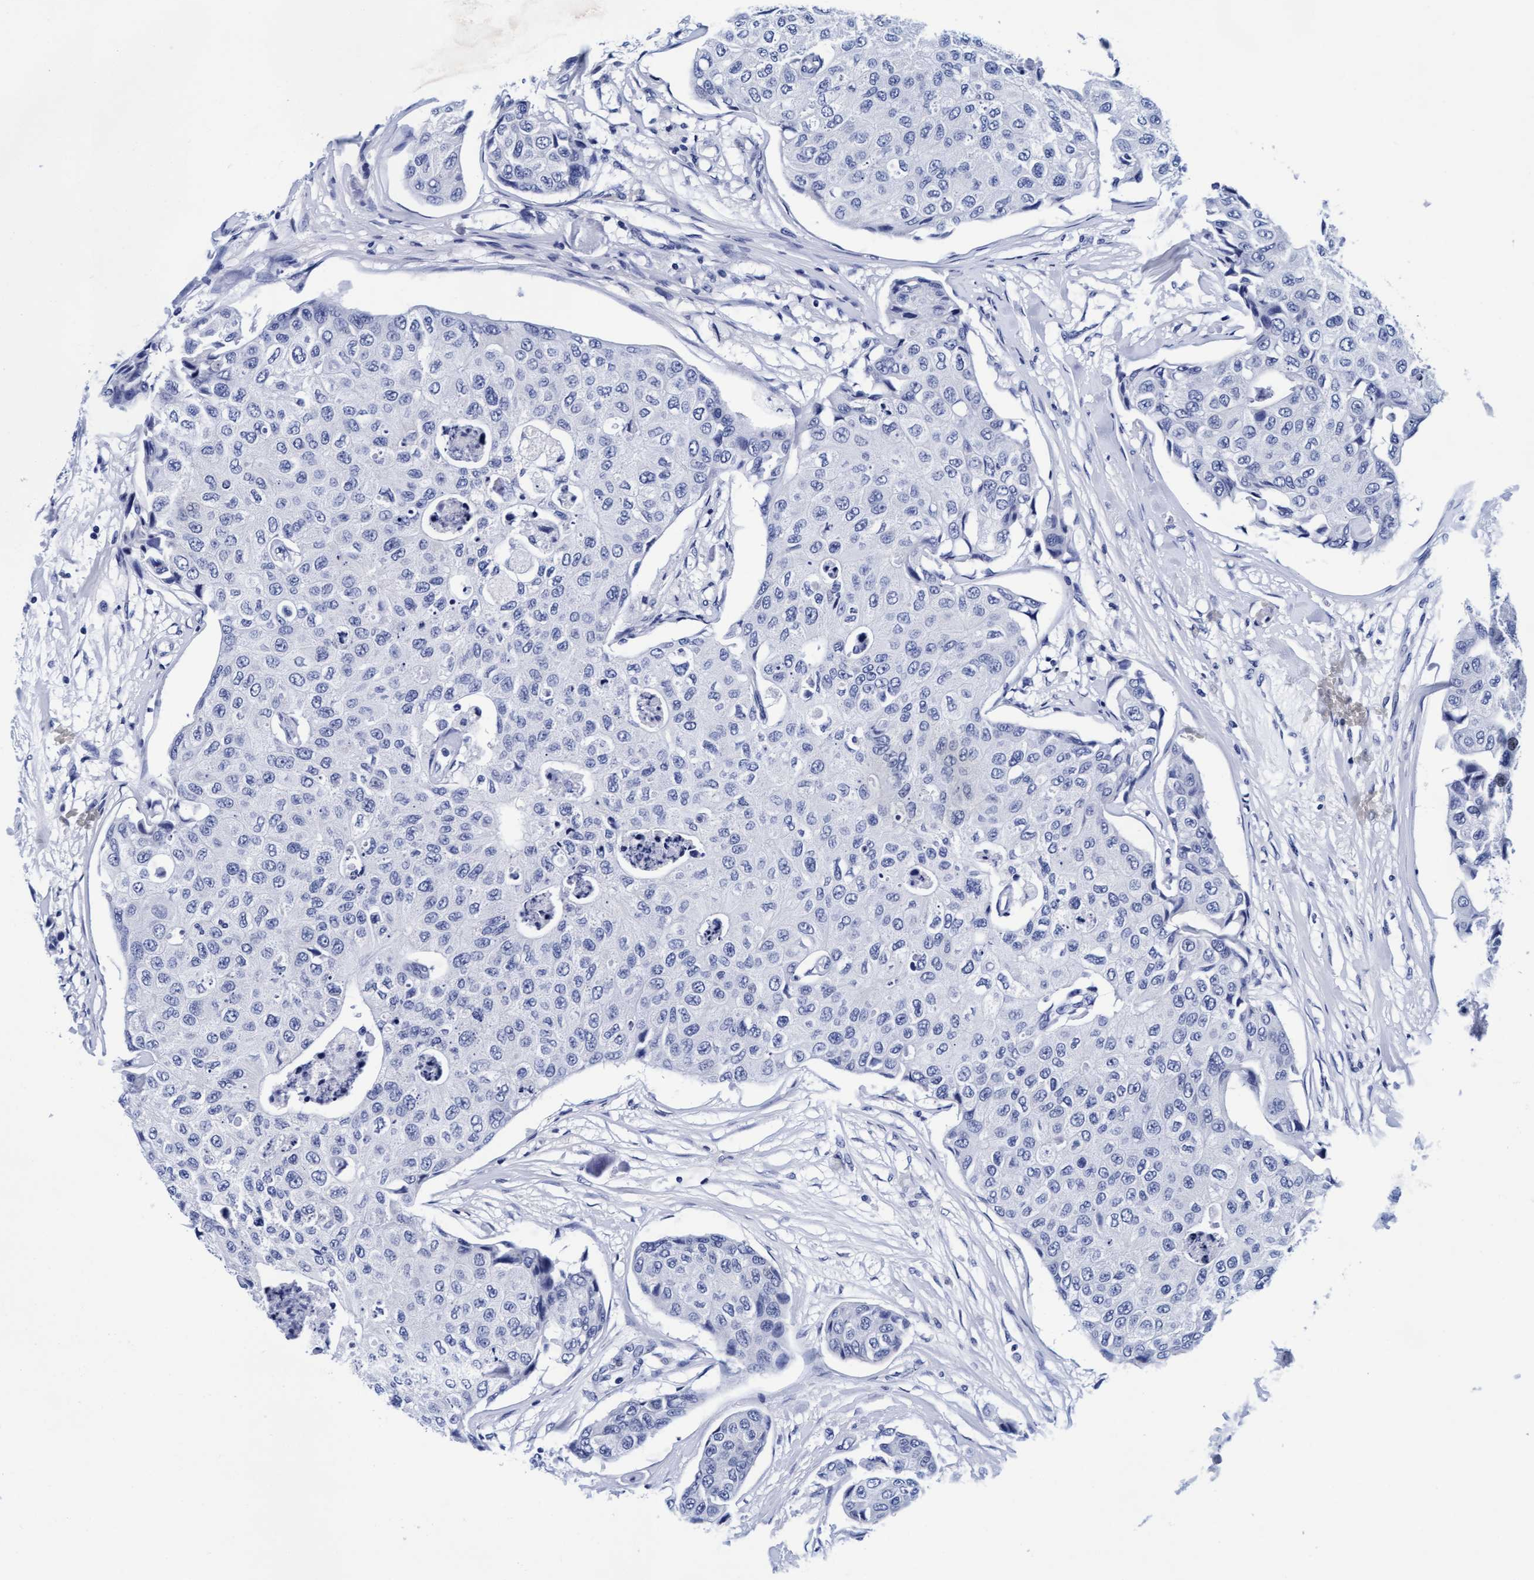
{"staining": {"intensity": "negative", "quantity": "none", "location": "none"}, "tissue": "breast cancer", "cell_type": "Tumor cells", "image_type": "cancer", "snomed": [{"axis": "morphology", "description": "Duct carcinoma"}, {"axis": "topography", "description": "Breast"}], "caption": "Tumor cells are negative for protein expression in human breast cancer (intraductal carcinoma). Nuclei are stained in blue.", "gene": "ARSG", "patient": {"sex": "female", "age": 80}}